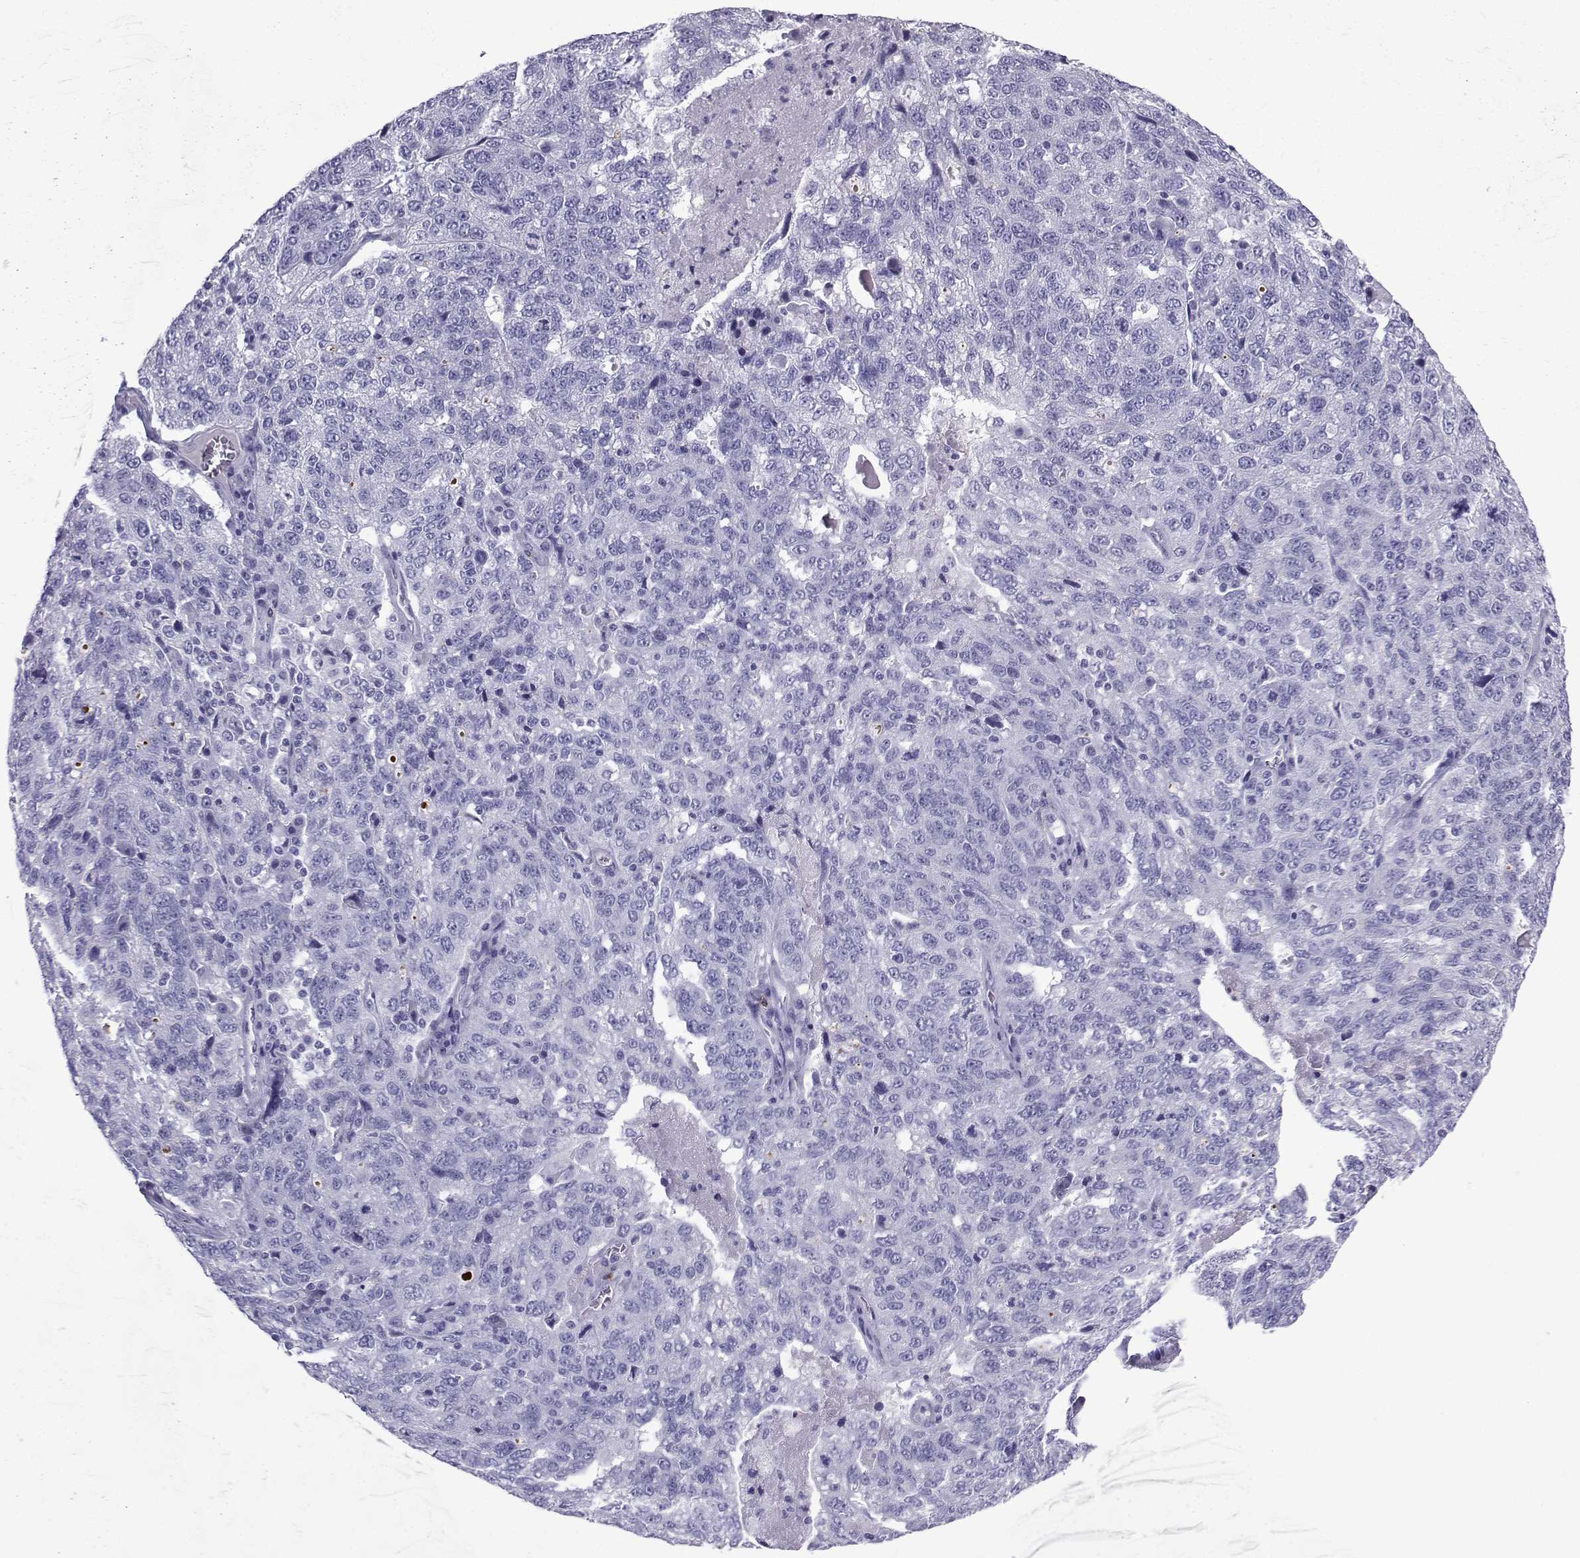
{"staining": {"intensity": "negative", "quantity": "none", "location": "none"}, "tissue": "ovarian cancer", "cell_type": "Tumor cells", "image_type": "cancer", "snomed": [{"axis": "morphology", "description": "Cystadenocarcinoma, serous, NOS"}, {"axis": "topography", "description": "Ovary"}], "caption": "Tumor cells show no significant staining in serous cystadenocarcinoma (ovarian).", "gene": "SLC18A2", "patient": {"sex": "female", "age": 71}}